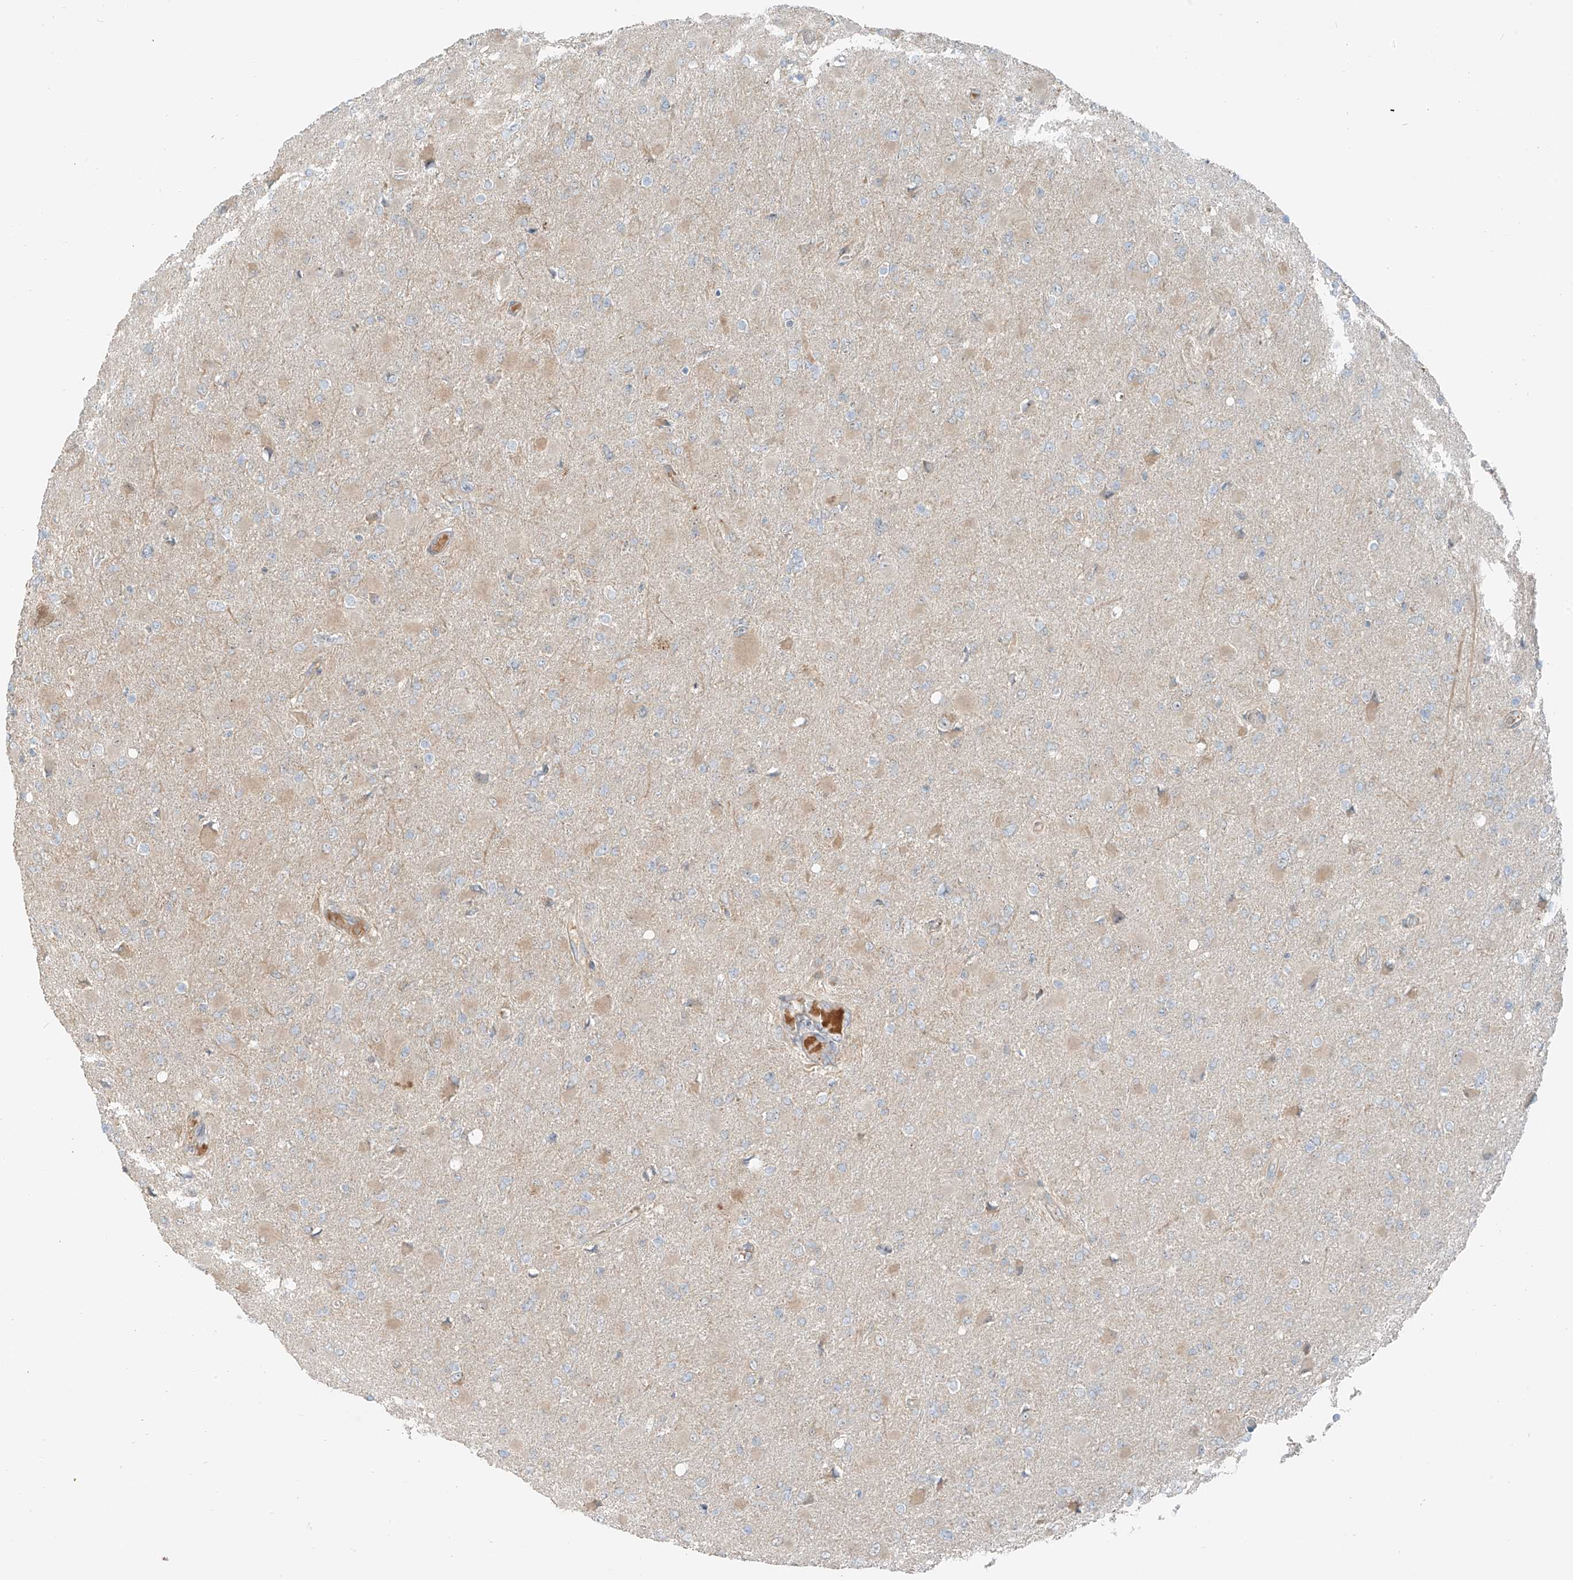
{"staining": {"intensity": "negative", "quantity": "none", "location": "none"}, "tissue": "glioma", "cell_type": "Tumor cells", "image_type": "cancer", "snomed": [{"axis": "morphology", "description": "Glioma, malignant, High grade"}, {"axis": "topography", "description": "Cerebral cortex"}], "caption": "The micrograph displays no significant expression in tumor cells of malignant glioma (high-grade).", "gene": "FSTL1", "patient": {"sex": "female", "age": 36}}